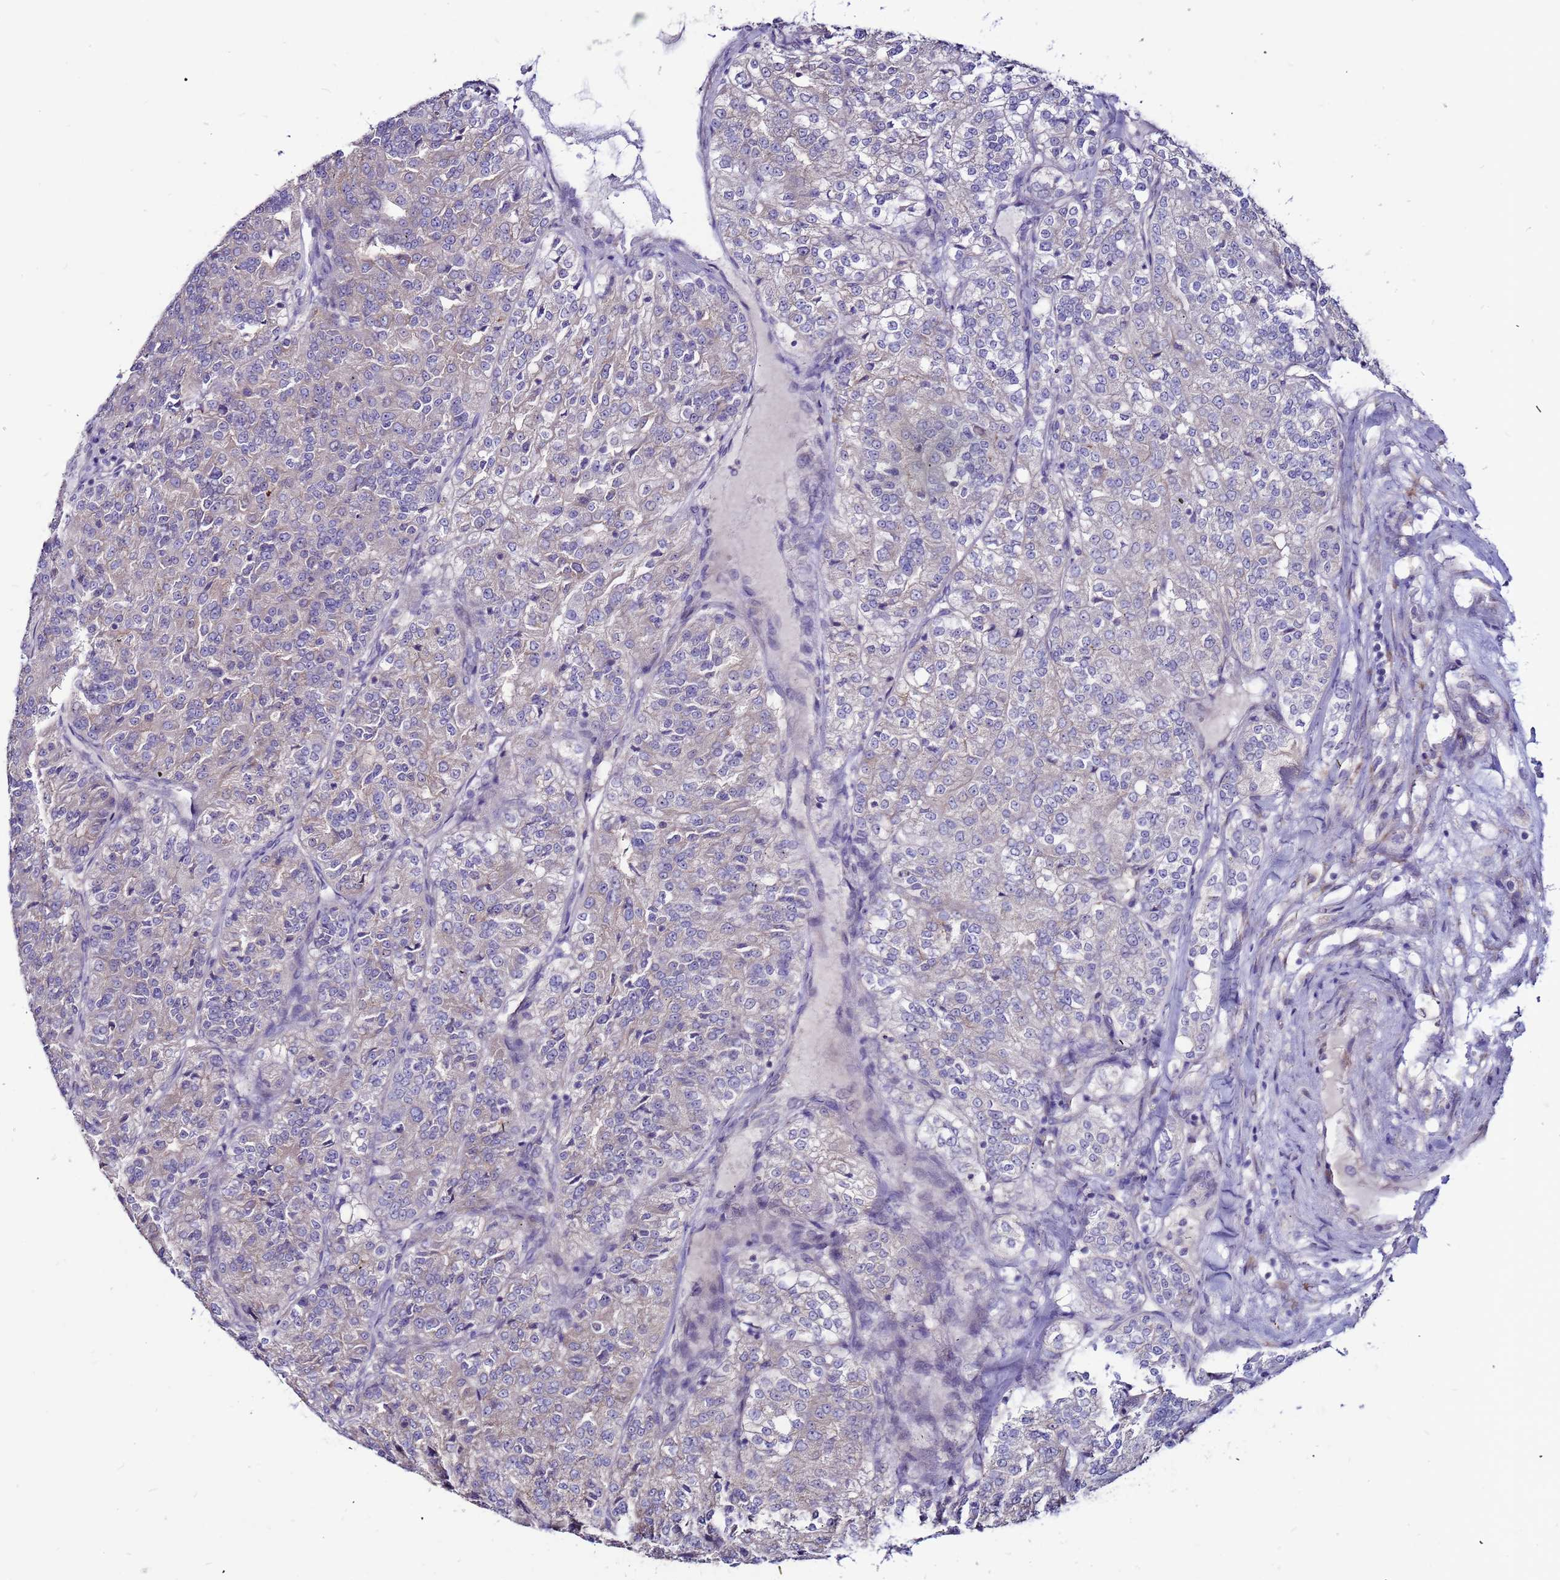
{"staining": {"intensity": "weak", "quantity": "<25%", "location": "cytoplasmic/membranous"}, "tissue": "renal cancer", "cell_type": "Tumor cells", "image_type": "cancer", "snomed": [{"axis": "morphology", "description": "Adenocarcinoma, NOS"}, {"axis": "topography", "description": "Kidney"}], "caption": "Tumor cells are negative for brown protein staining in renal cancer (adenocarcinoma).", "gene": "SLC44A3", "patient": {"sex": "female", "age": 63}}